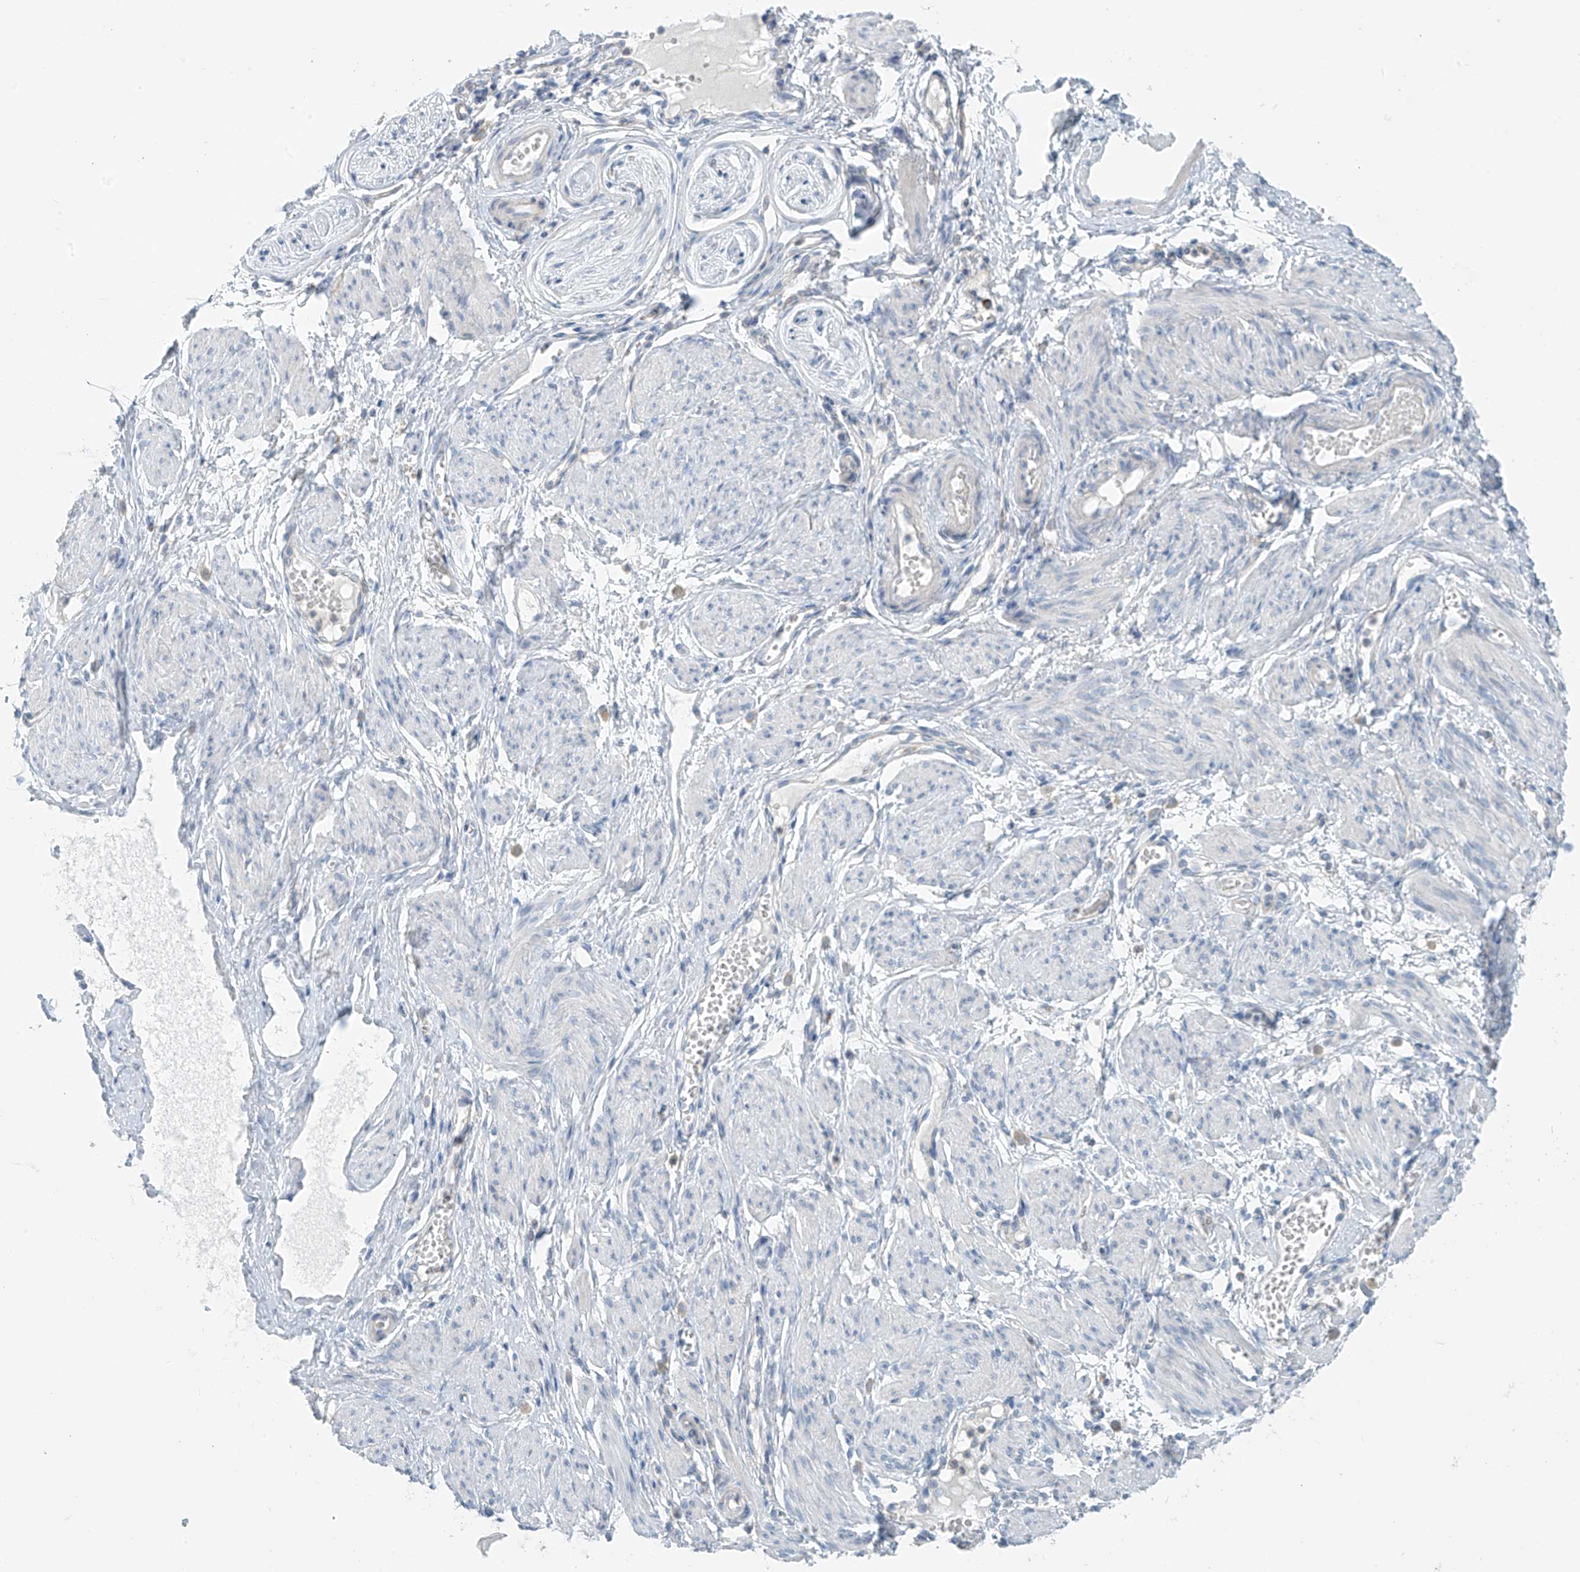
{"staining": {"intensity": "negative", "quantity": "none", "location": "none"}, "tissue": "adipose tissue", "cell_type": "Adipocytes", "image_type": "normal", "snomed": [{"axis": "morphology", "description": "Normal tissue, NOS"}, {"axis": "topography", "description": "Smooth muscle"}, {"axis": "topography", "description": "Peripheral nerve tissue"}], "caption": "A high-resolution photomicrograph shows immunohistochemistry staining of normal adipose tissue, which reveals no significant expression in adipocytes.", "gene": "SLC6A12", "patient": {"sex": "female", "age": 39}}